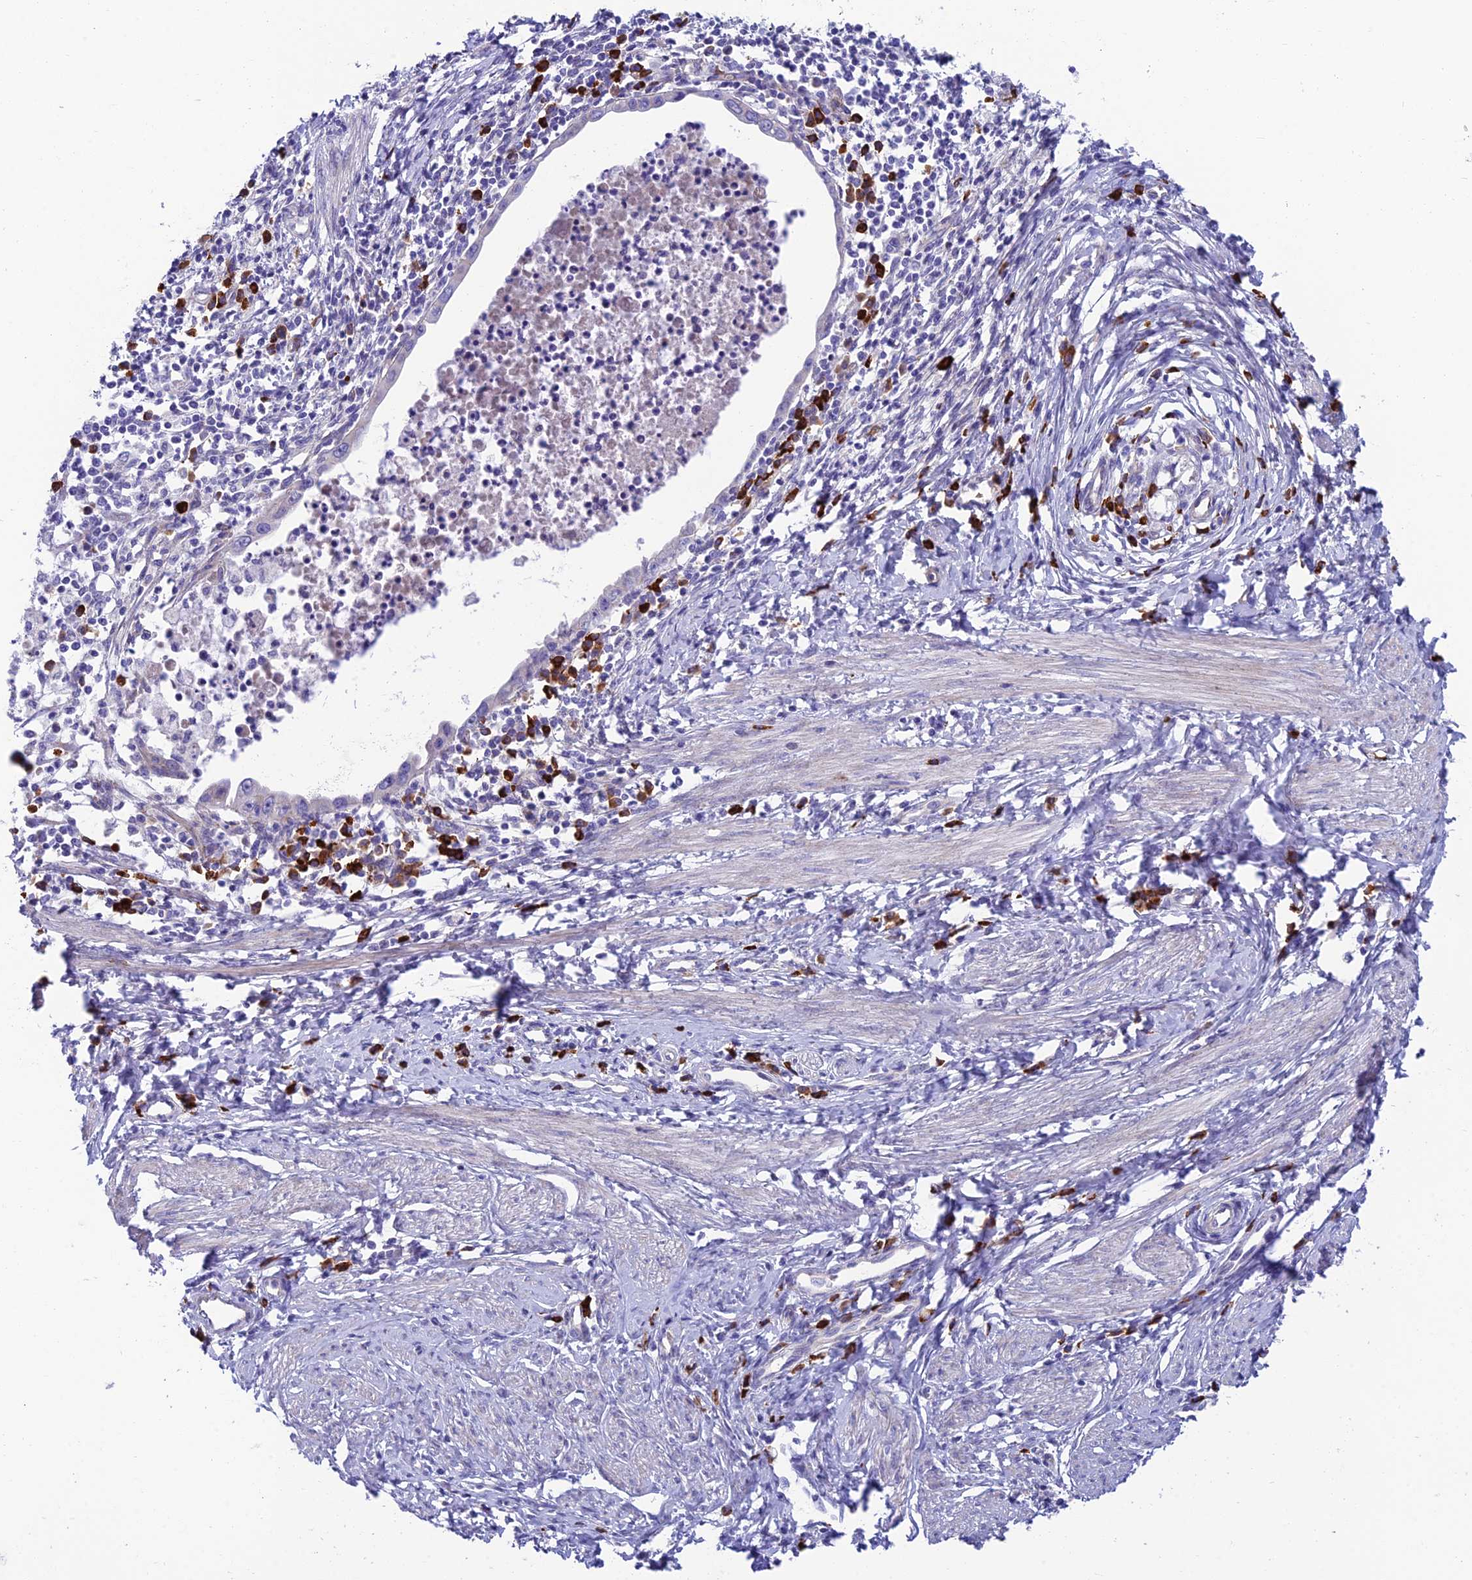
{"staining": {"intensity": "negative", "quantity": "none", "location": "none"}, "tissue": "cervical cancer", "cell_type": "Tumor cells", "image_type": "cancer", "snomed": [{"axis": "morphology", "description": "Adenocarcinoma, NOS"}, {"axis": "topography", "description": "Cervix"}], "caption": "Cervical cancer (adenocarcinoma) was stained to show a protein in brown. There is no significant expression in tumor cells.", "gene": "MACIR", "patient": {"sex": "female", "age": 36}}